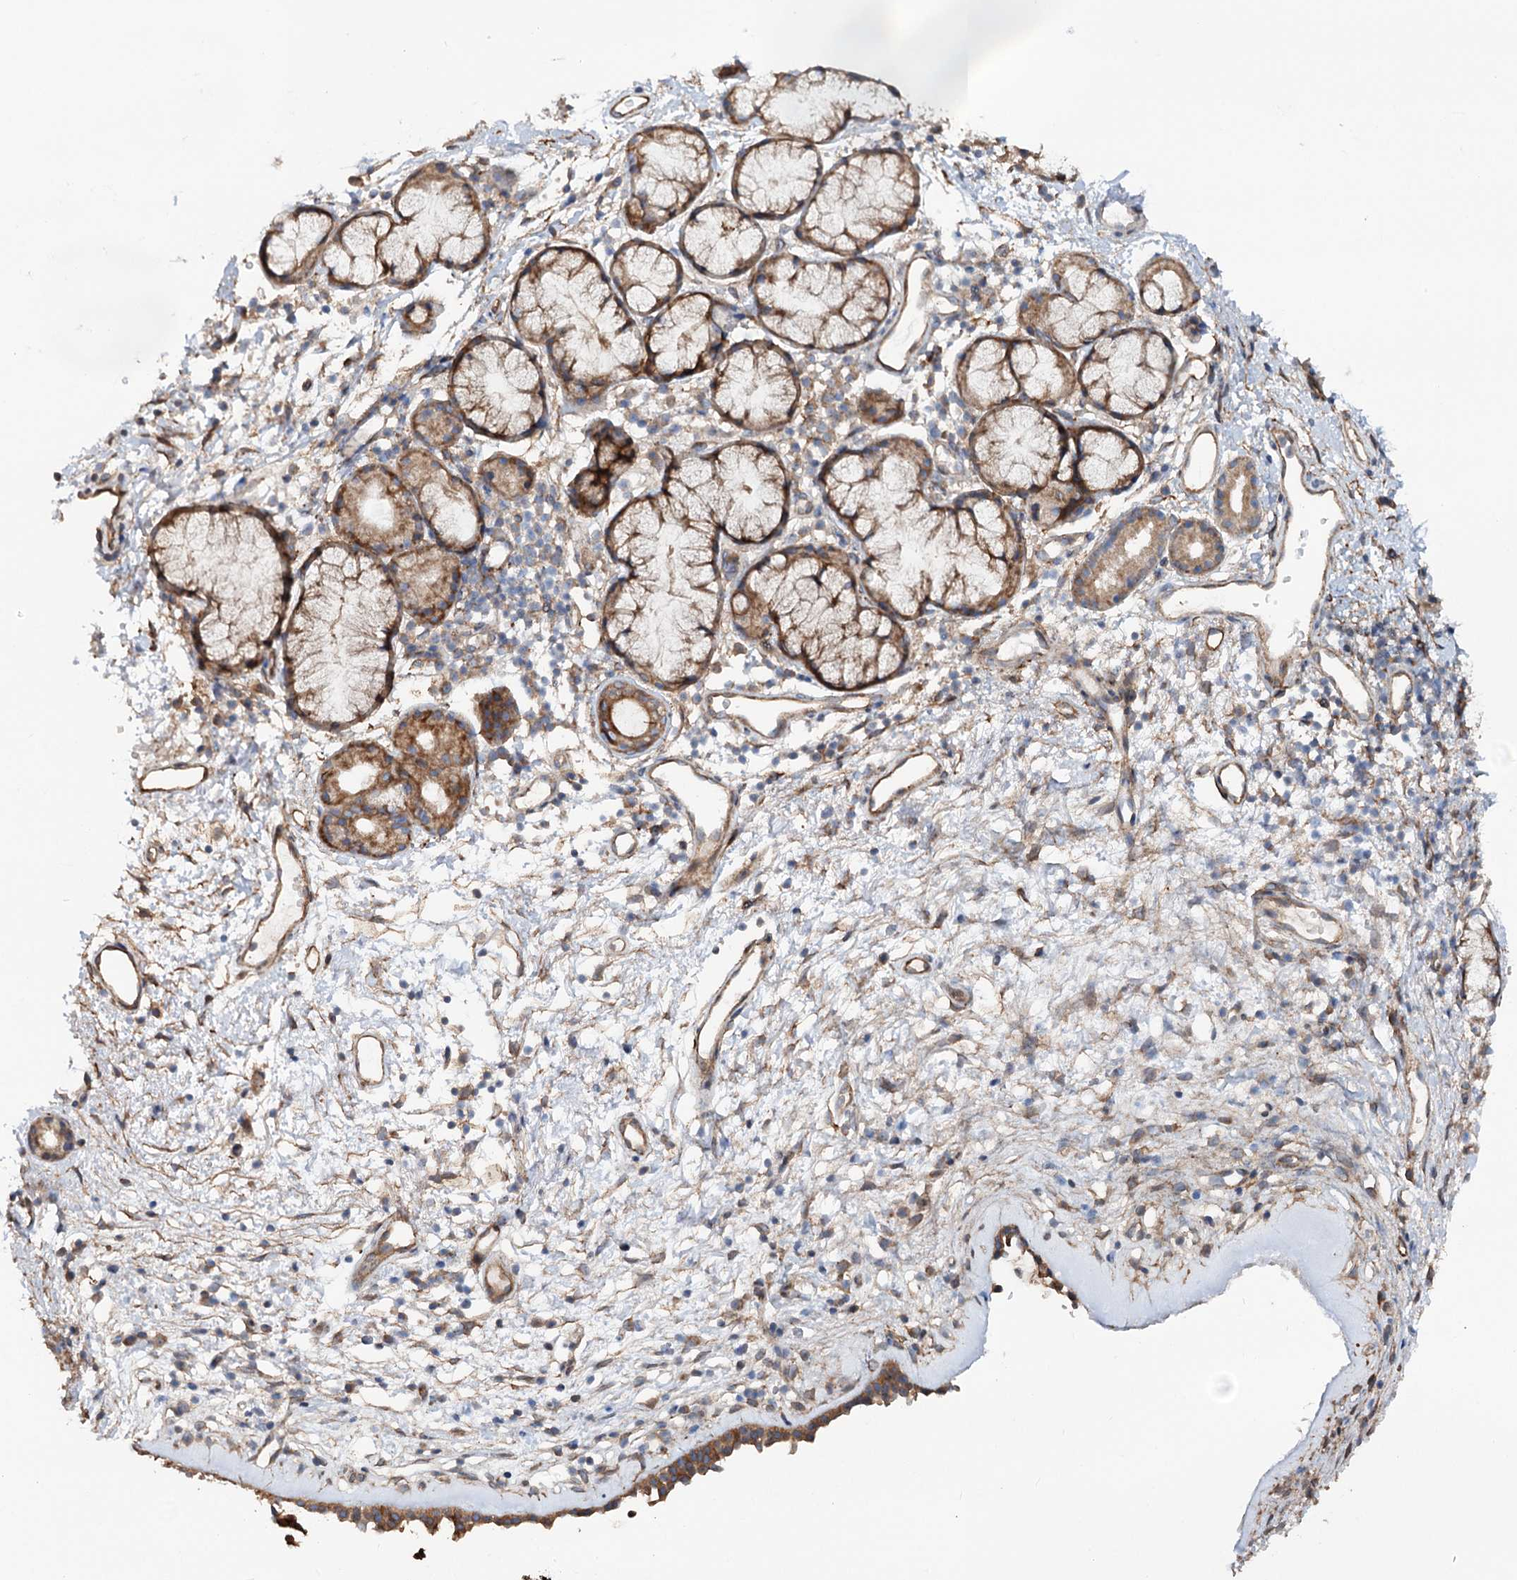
{"staining": {"intensity": "strong", "quantity": ">75%", "location": "cytoplasmic/membranous"}, "tissue": "nasopharynx", "cell_type": "Respiratory epithelial cells", "image_type": "normal", "snomed": [{"axis": "morphology", "description": "Normal tissue, NOS"}, {"axis": "morphology", "description": "Inflammation, NOS"}, {"axis": "topography", "description": "Nasopharynx"}], "caption": "Immunohistochemical staining of benign human nasopharynx demonstrates >75% levels of strong cytoplasmic/membranous protein positivity in about >75% of respiratory epithelial cells. (Brightfield microscopy of DAB IHC at high magnification).", "gene": "PTDSS2", "patient": {"sex": "male", "age": 70}}